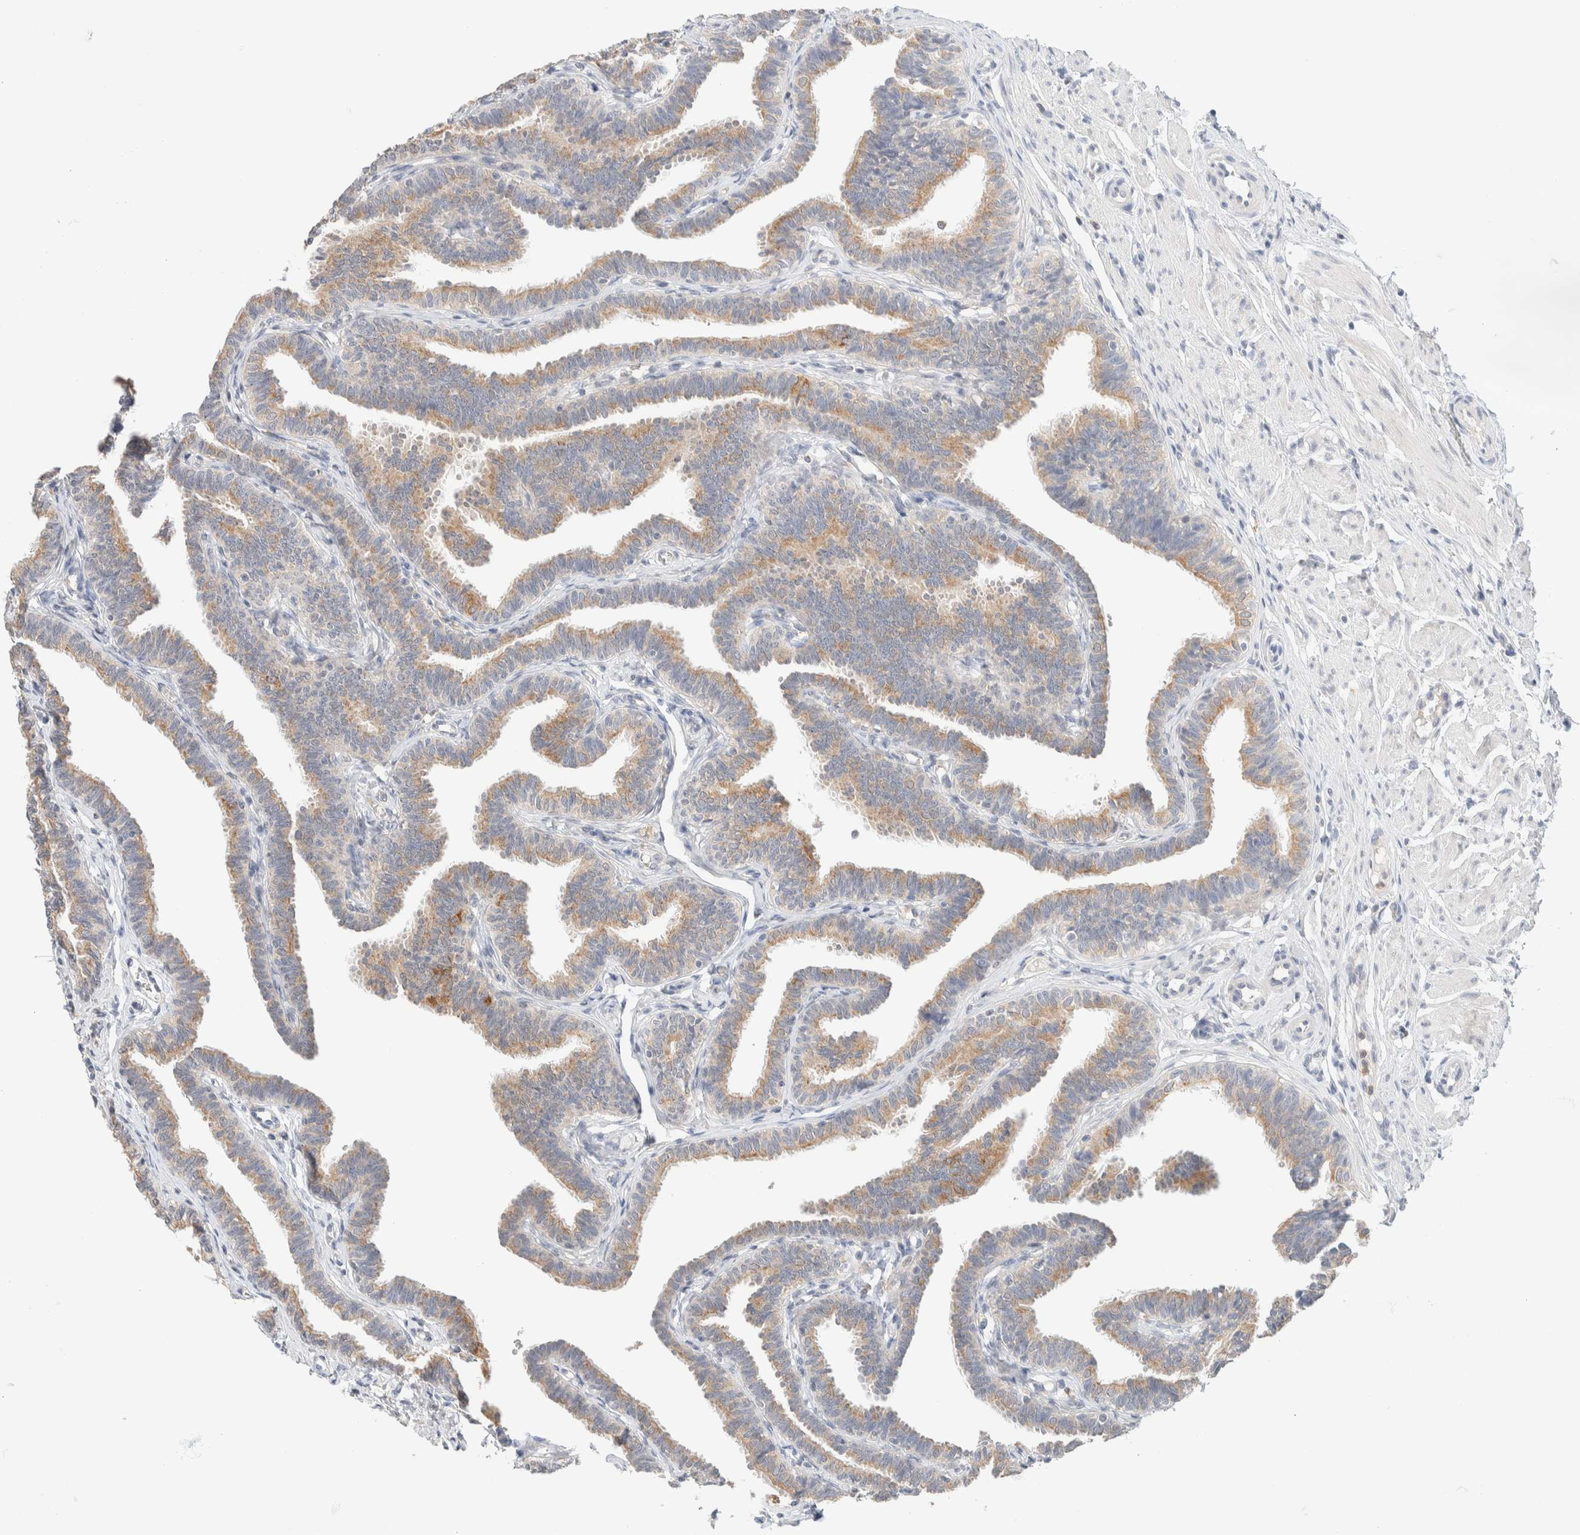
{"staining": {"intensity": "moderate", "quantity": "25%-75%", "location": "cytoplasmic/membranous"}, "tissue": "fallopian tube", "cell_type": "Glandular cells", "image_type": "normal", "snomed": [{"axis": "morphology", "description": "Normal tissue, NOS"}, {"axis": "topography", "description": "Fallopian tube"}, {"axis": "topography", "description": "Ovary"}], "caption": "IHC image of unremarkable human fallopian tube stained for a protein (brown), which reveals medium levels of moderate cytoplasmic/membranous staining in approximately 25%-75% of glandular cells.", "gene": "HDHD3", "patient": {"sex": "female", "age": 23}}